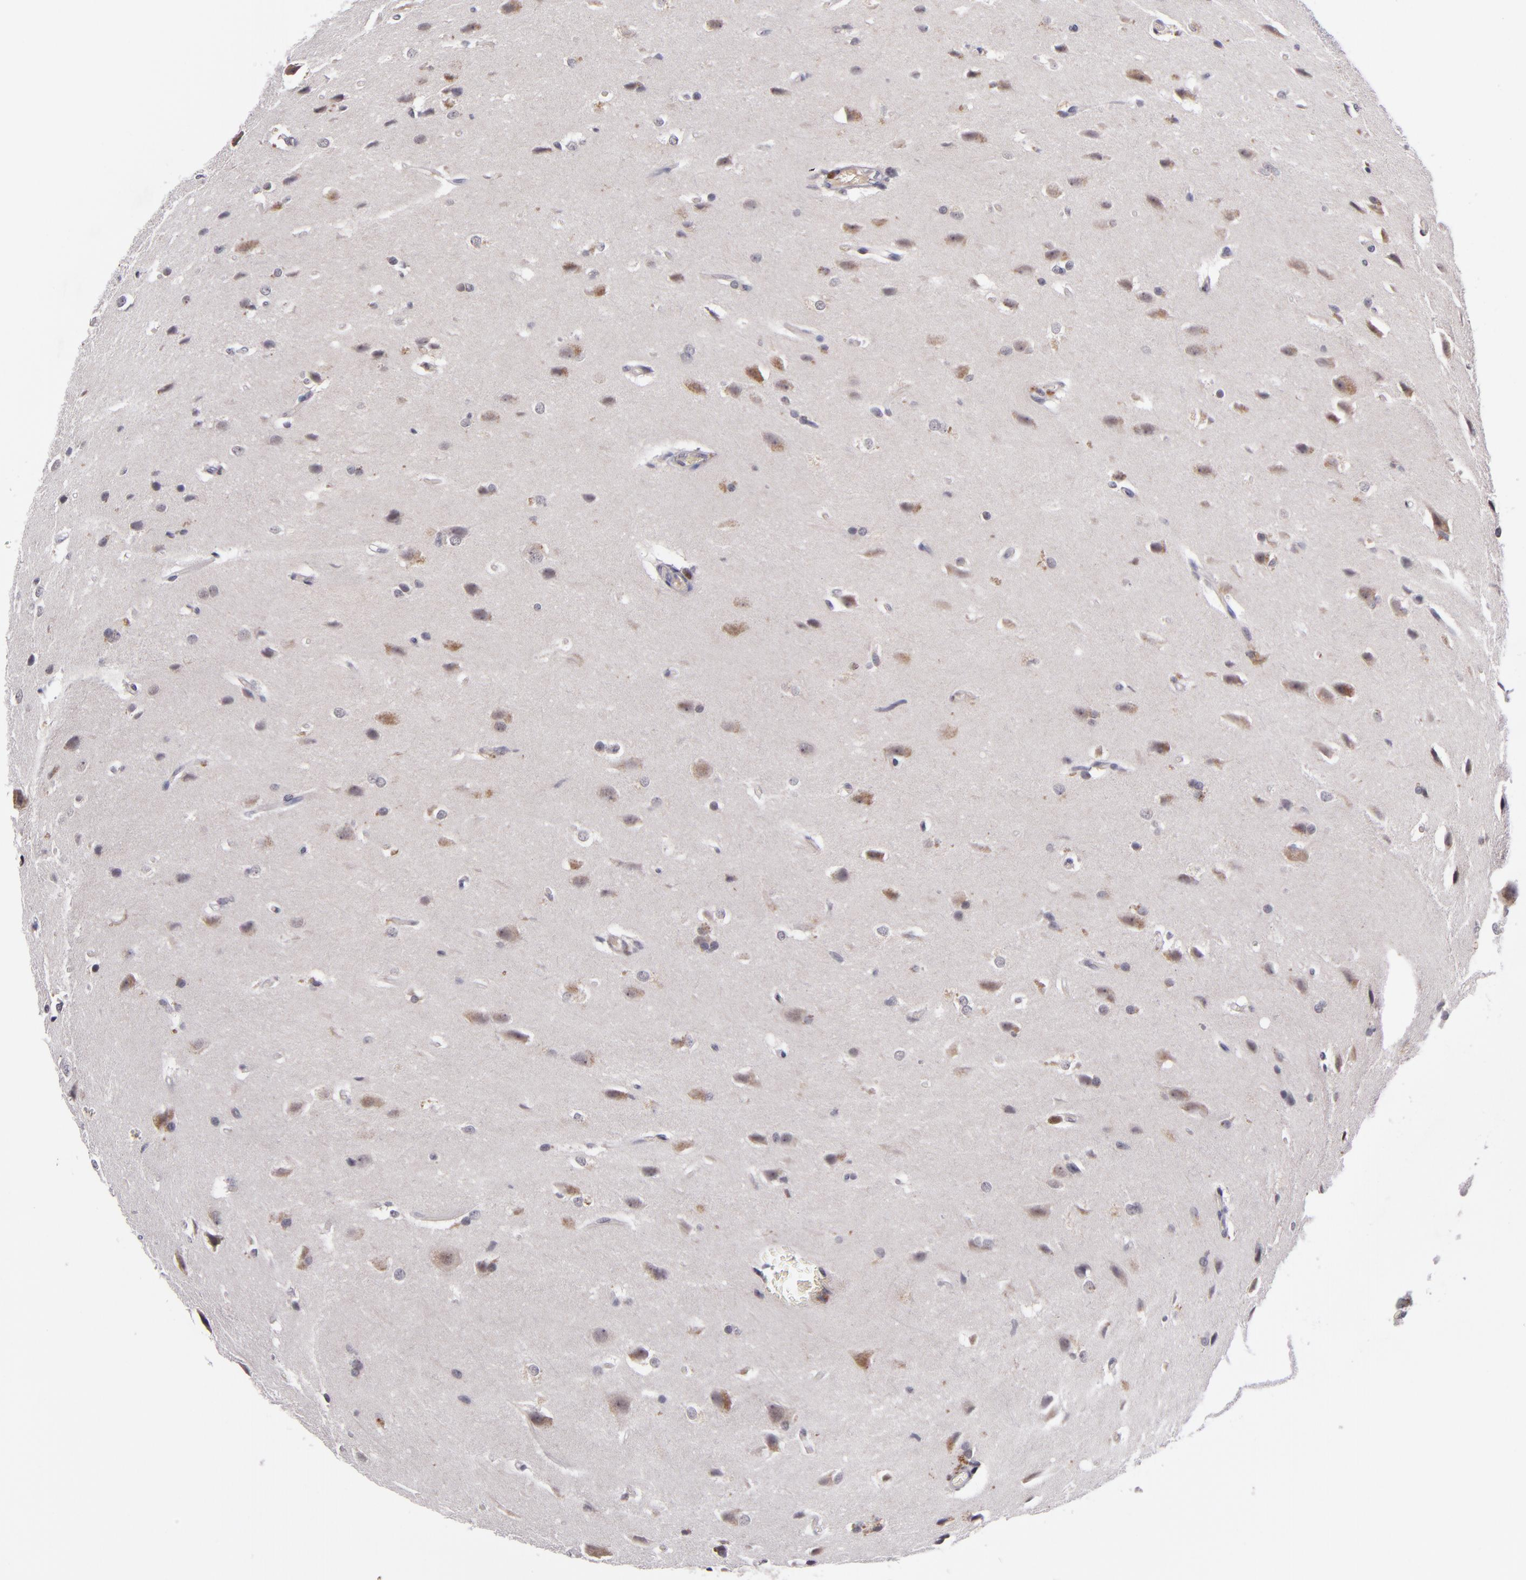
{"staining": {"intensity": "weak", "quantity": "25%-75%", "location": "cytoplasmic/membranous,nuclear"}, "tissue": "glioma", "cell_type": "Tumor cells", "image_type": "cancer", "snomed": [{"axis": "morphology", "description": "Glioma, malignant, High grade"}, {"axis": "topography", "description": "Brain"}], "caption": "Tumor cells show low levels of weak cytoplasmic/membranous and nuclear staining in approximately 25%-75% of cells in human glioma. (DAB (3,3'-diaminobenzidine) IHC, brown staining for protein, blue staining for nuclei).", "gene": "CDC7", "patient": {"sex": "male", "age": 68}}